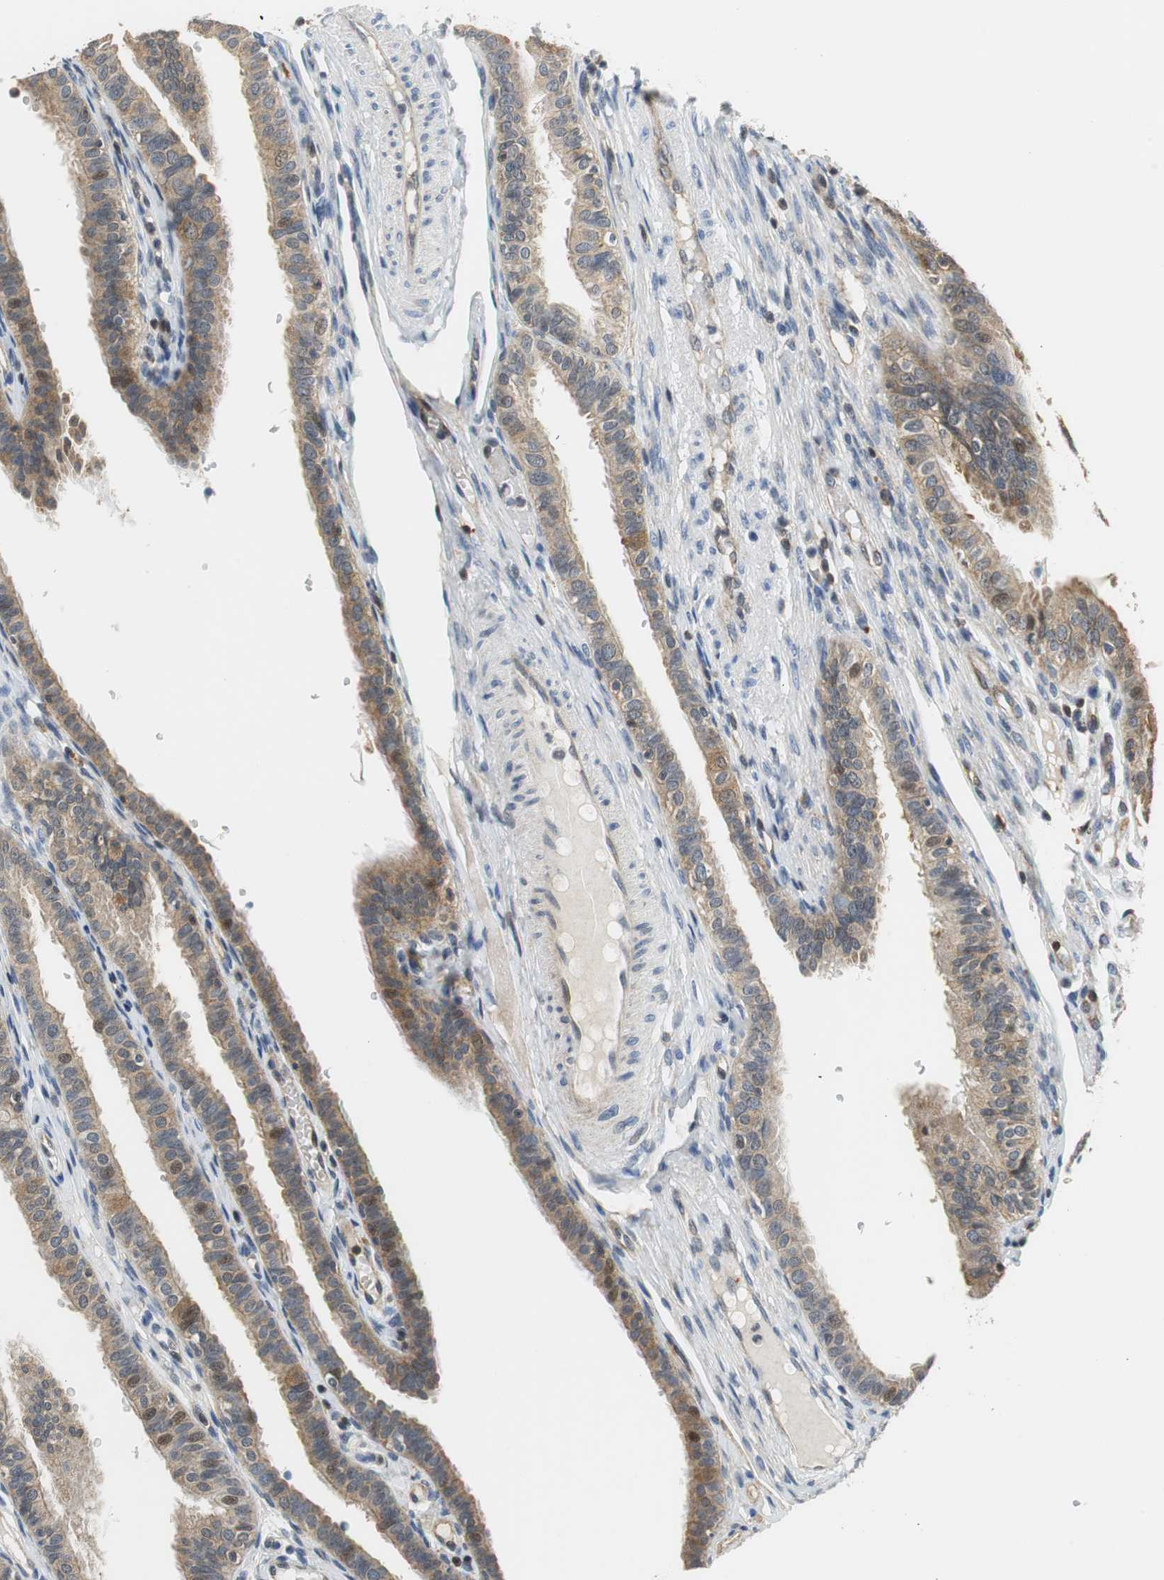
{"staining": {"intensity": "moderate", "quantity": ">75%", "location": "cytoplasmic/membranous"}, "tissue": "fallopian tube", "cell_type": "Glandular cells", "image_type": "normal", "snomed": [{"axis": "morphology", "description": "Normal tissue, NOS"}, {"axis": "morphology", "description": "Dermoid, NOS"}, {"axis": "topography", "description": "Fallopian tube"}], "caption": "Immunohistochemical staining of unremarkable human fallopian tube exhibits moderate cytoplasmic/membranous protein positivity in approximately >75% of glandular cells.", "gene": "GSDMD", "patient": {"sex": "female", "age": 33}}